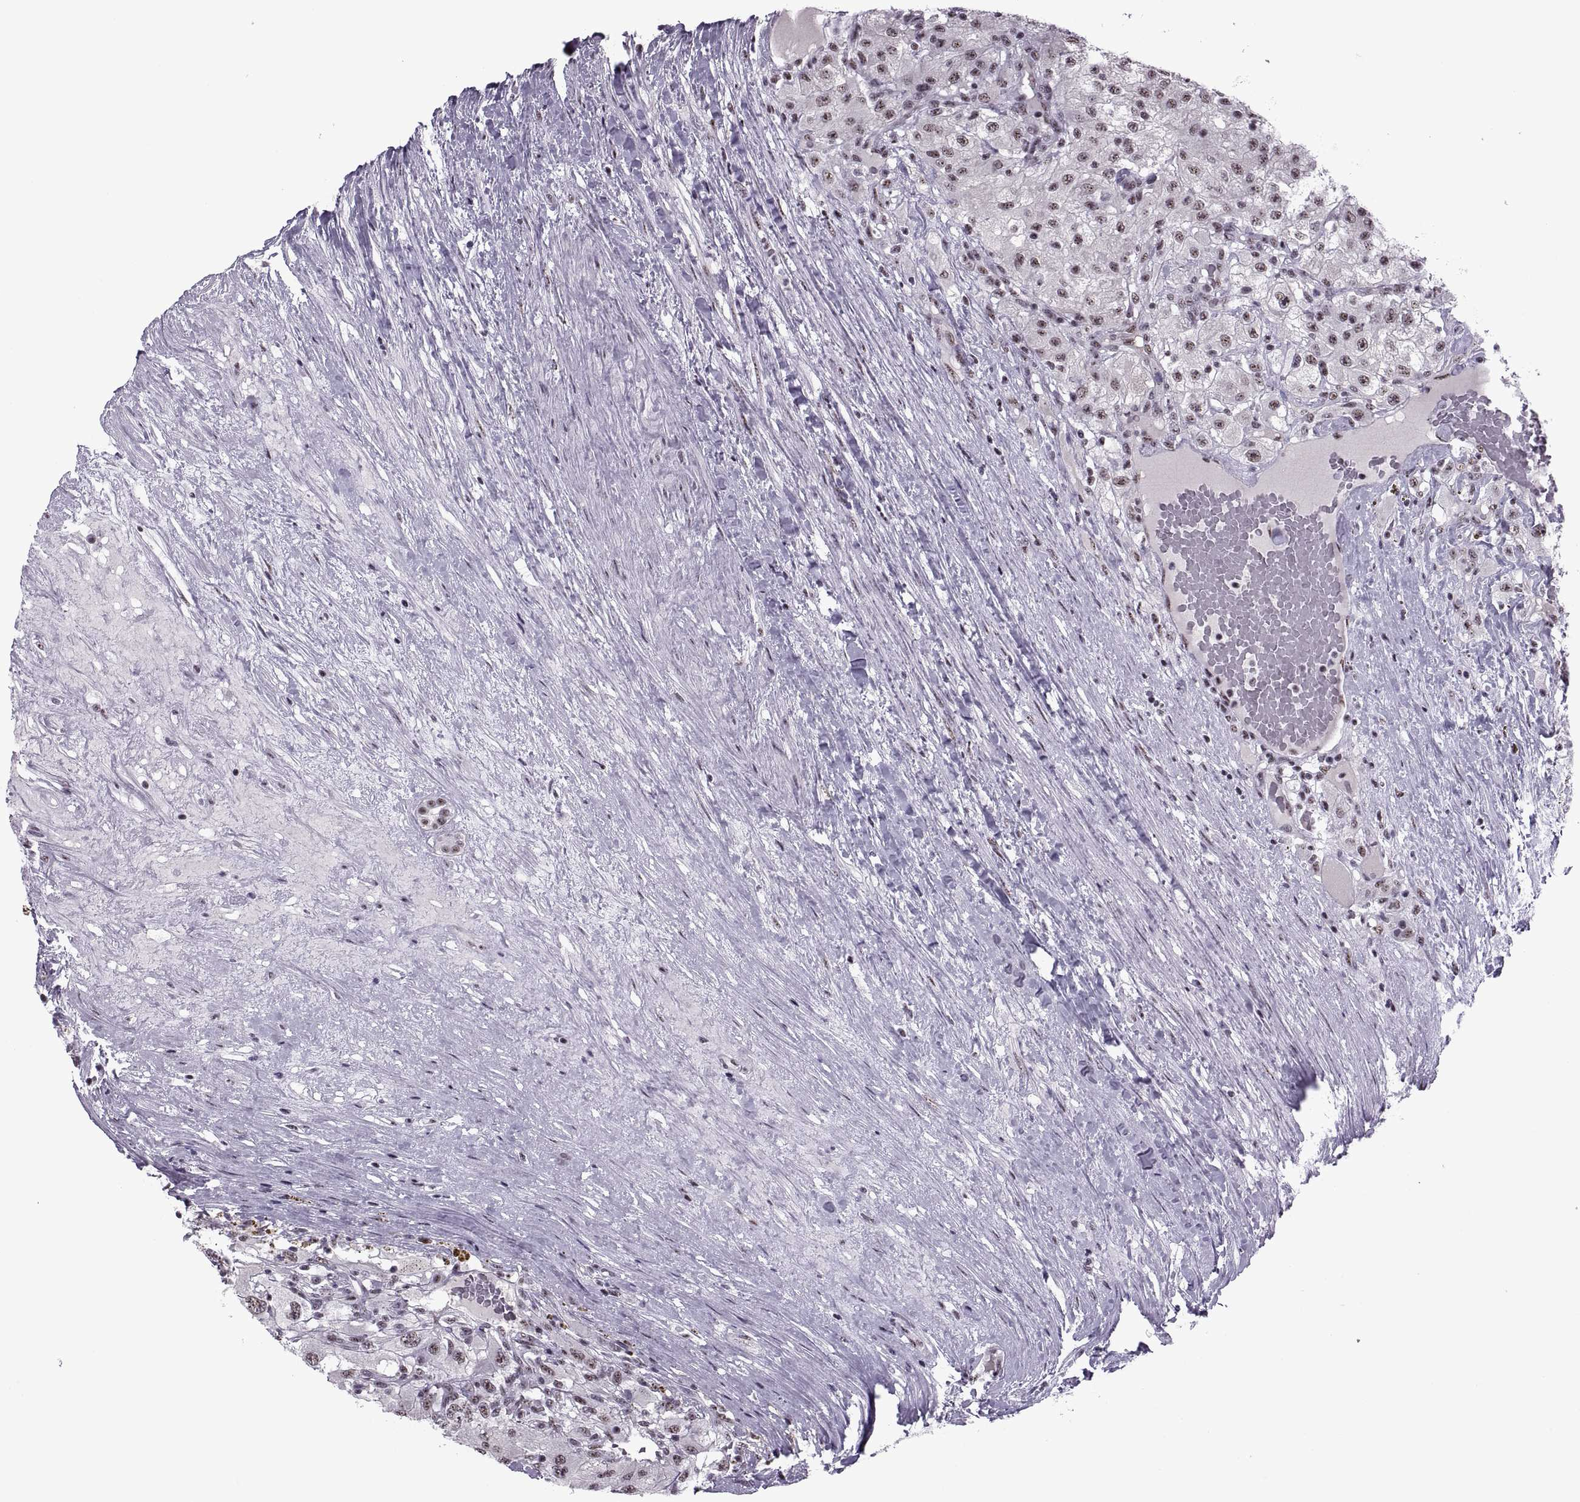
{"staining": {"intensity": "weak", "quantity": "25%-75%", "location": "nuclear"}, "tissue": "renal cancer", "cell_type": "Tumor cells", "image_type": "cancer", "snomed": [{"axis": "morphology", "description": "Adenocarcinoma, NOS"}, {"axis": "topography", "description": "Kidney"}], "caption": "The micrograph demonstrates immunohistochemical staining of adenocarcinoma (renal). There is weak nuclear staining is identified in about 25%-75% of tumor cells. The staining was performed using DAB (3,3'-diaminobenzidine), with brown indicating positive protein expression. Nuclei are stained blue with hematoxylin.", "gene": "MAGEA4", "patient": {"sex": "female", "age": 67}}